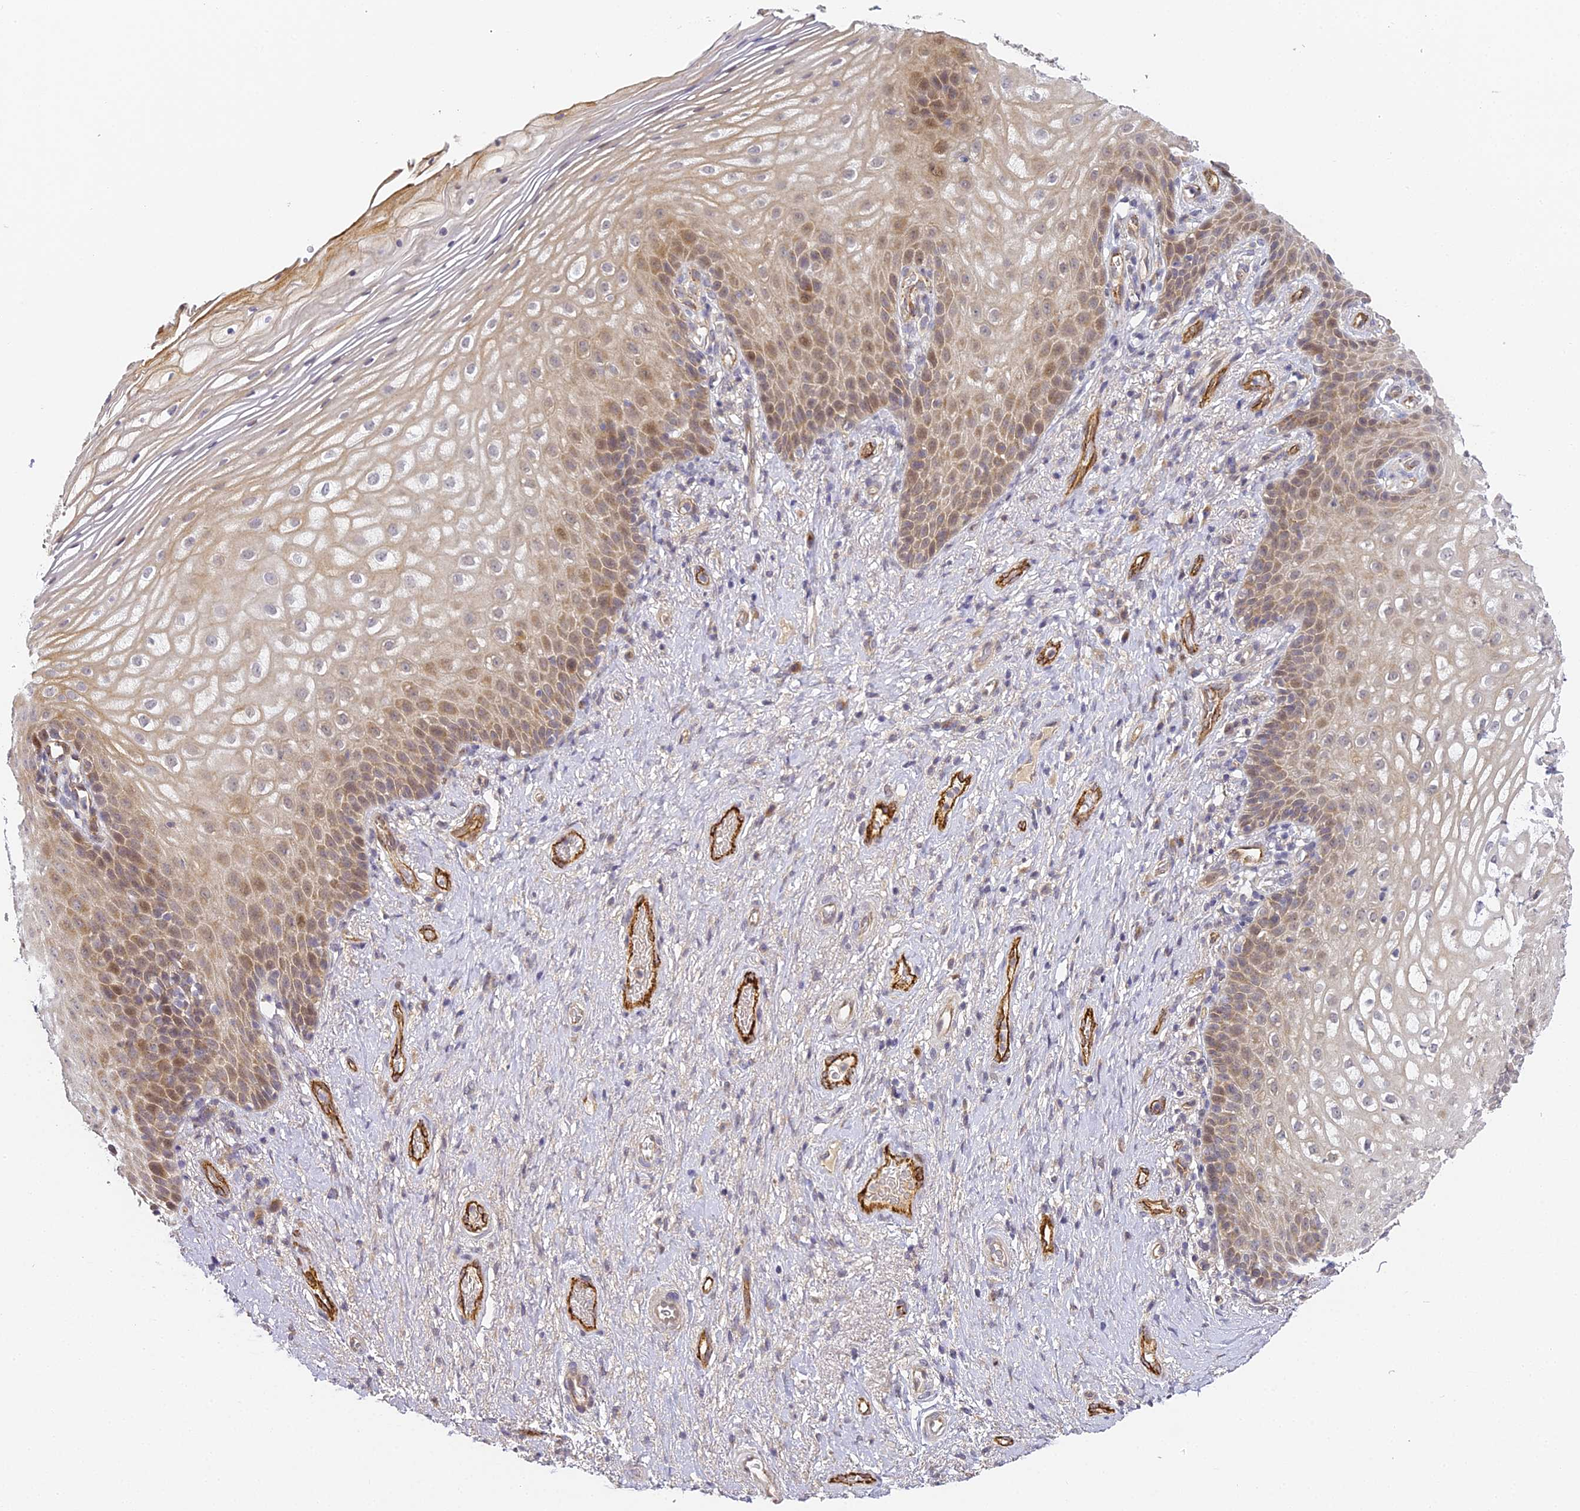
{"staining": {"intensity": "moderate", "quantity": "25%-75%", "location": "cytoplasmic/membranous"}, "tissue": "vagina", "cell_type": "Squamous epithelial cells", "image_type": "normal", "snomed": [{"axis": "morphology", "description": "Normal tissue, NOS"}, {"axis": "topography", "description": "Vagina"}], "caption": "Unremarkable vagina demonstrates moderate cytoplasmic/membranous positivity in about 25%-75% of squamous epithelial cells, visualized by immunohistochemistry. (DAB (3,3'-diaminobenzidine) IHC with brightfield microscopy, high magnification).", "gene": "DNAAF10", "patient": {"sex": "female", "age": 60}}